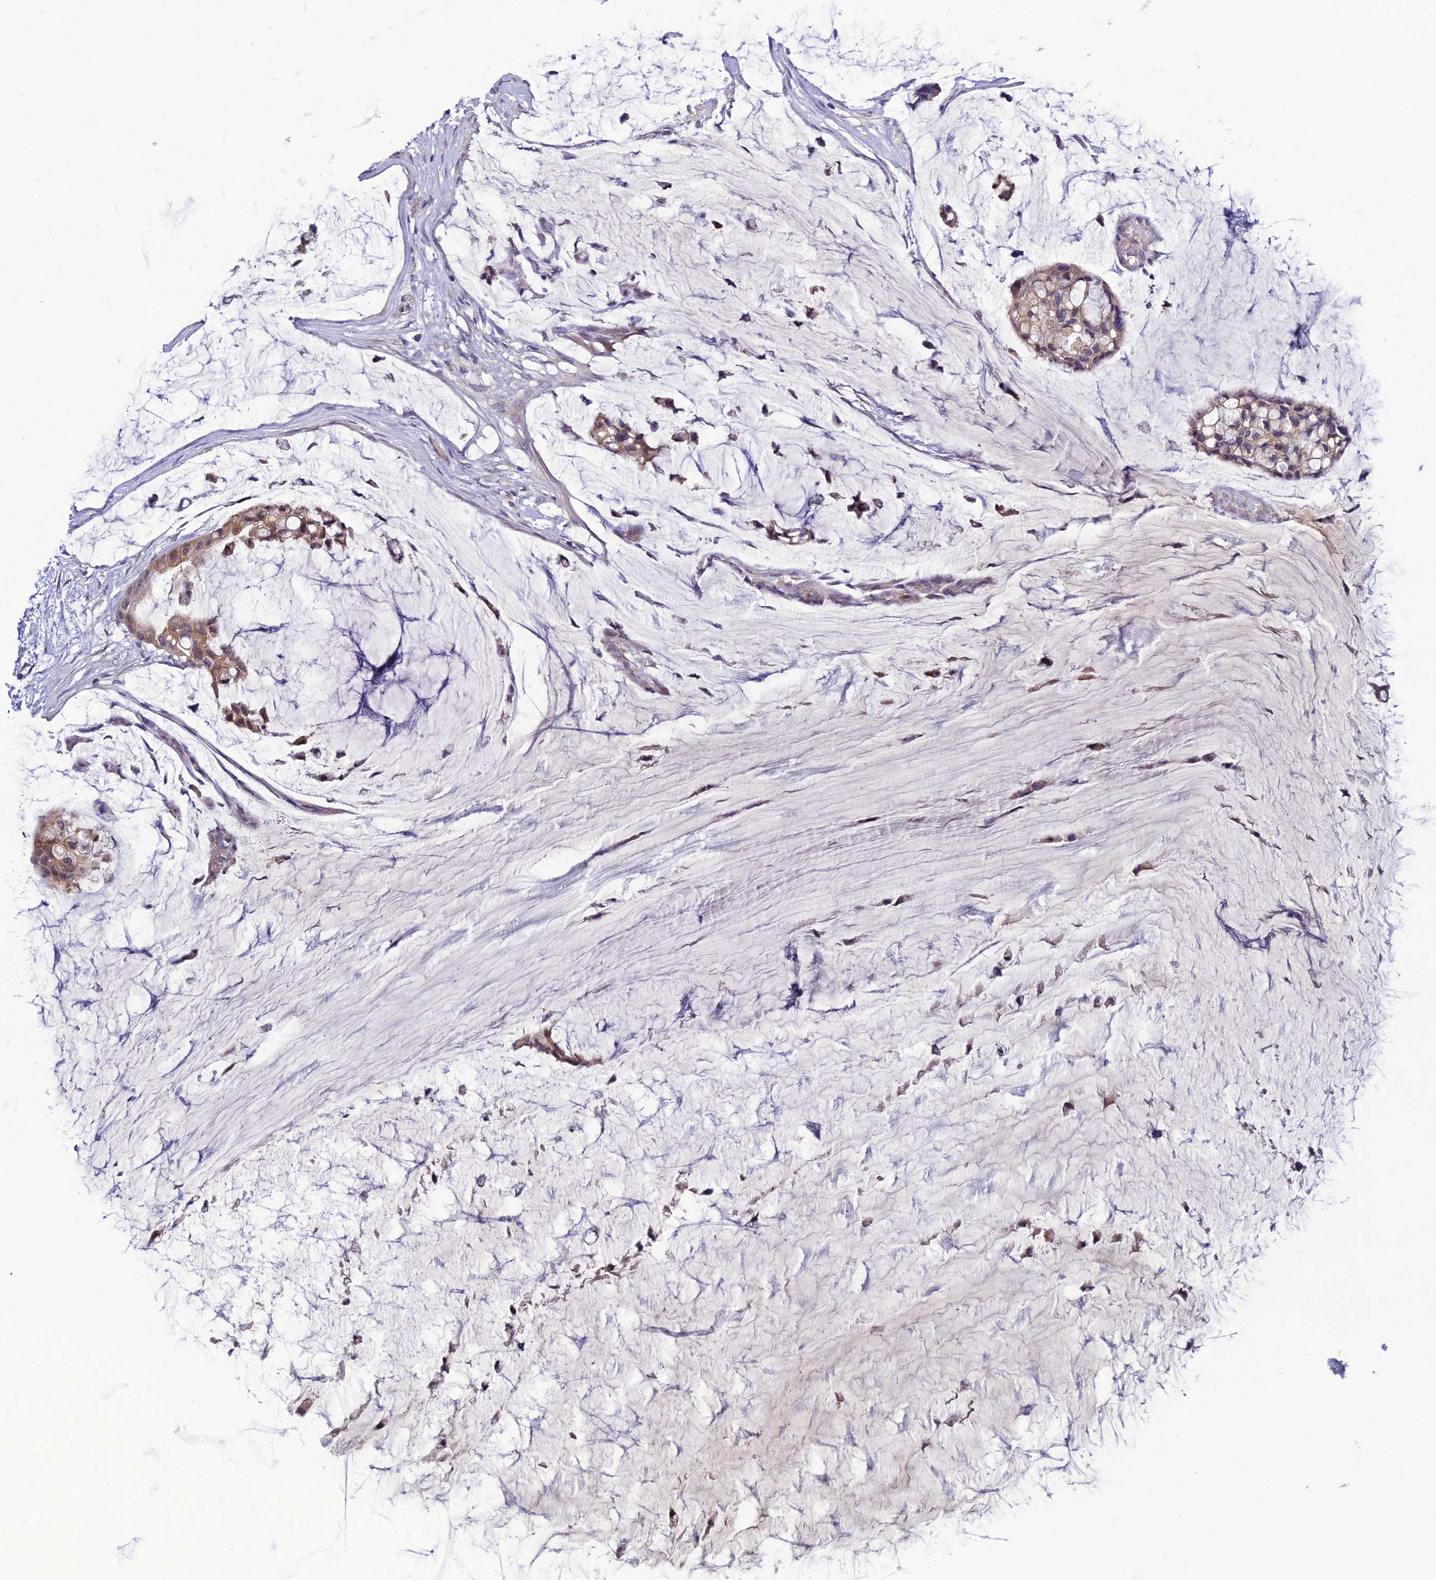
{"staining": {"intensity": "weak", "quantity": "25%-75%", "location": "cytoplasmic/membranous,nuclear"}, "tissue": "ovarian cancer", "cell_type": "Tumor cells", "image_type": "cancer", "snomed": [{"axis": "morphology", "description": "Cystadenocarcinoma, mucinous, NOS"}, {"axis": "topography", "description": "Ovary"}], "caption": "Immunohistochemical staining of human mucinous cystadenocarcinoma (ovarian) demonstrates low levels of weak cytoplasmic/membranous and nuclear expression in about 25%-75% of tumor cells.", "gene": "GDF6", "patient": {"sex": "female", "age": 39}}